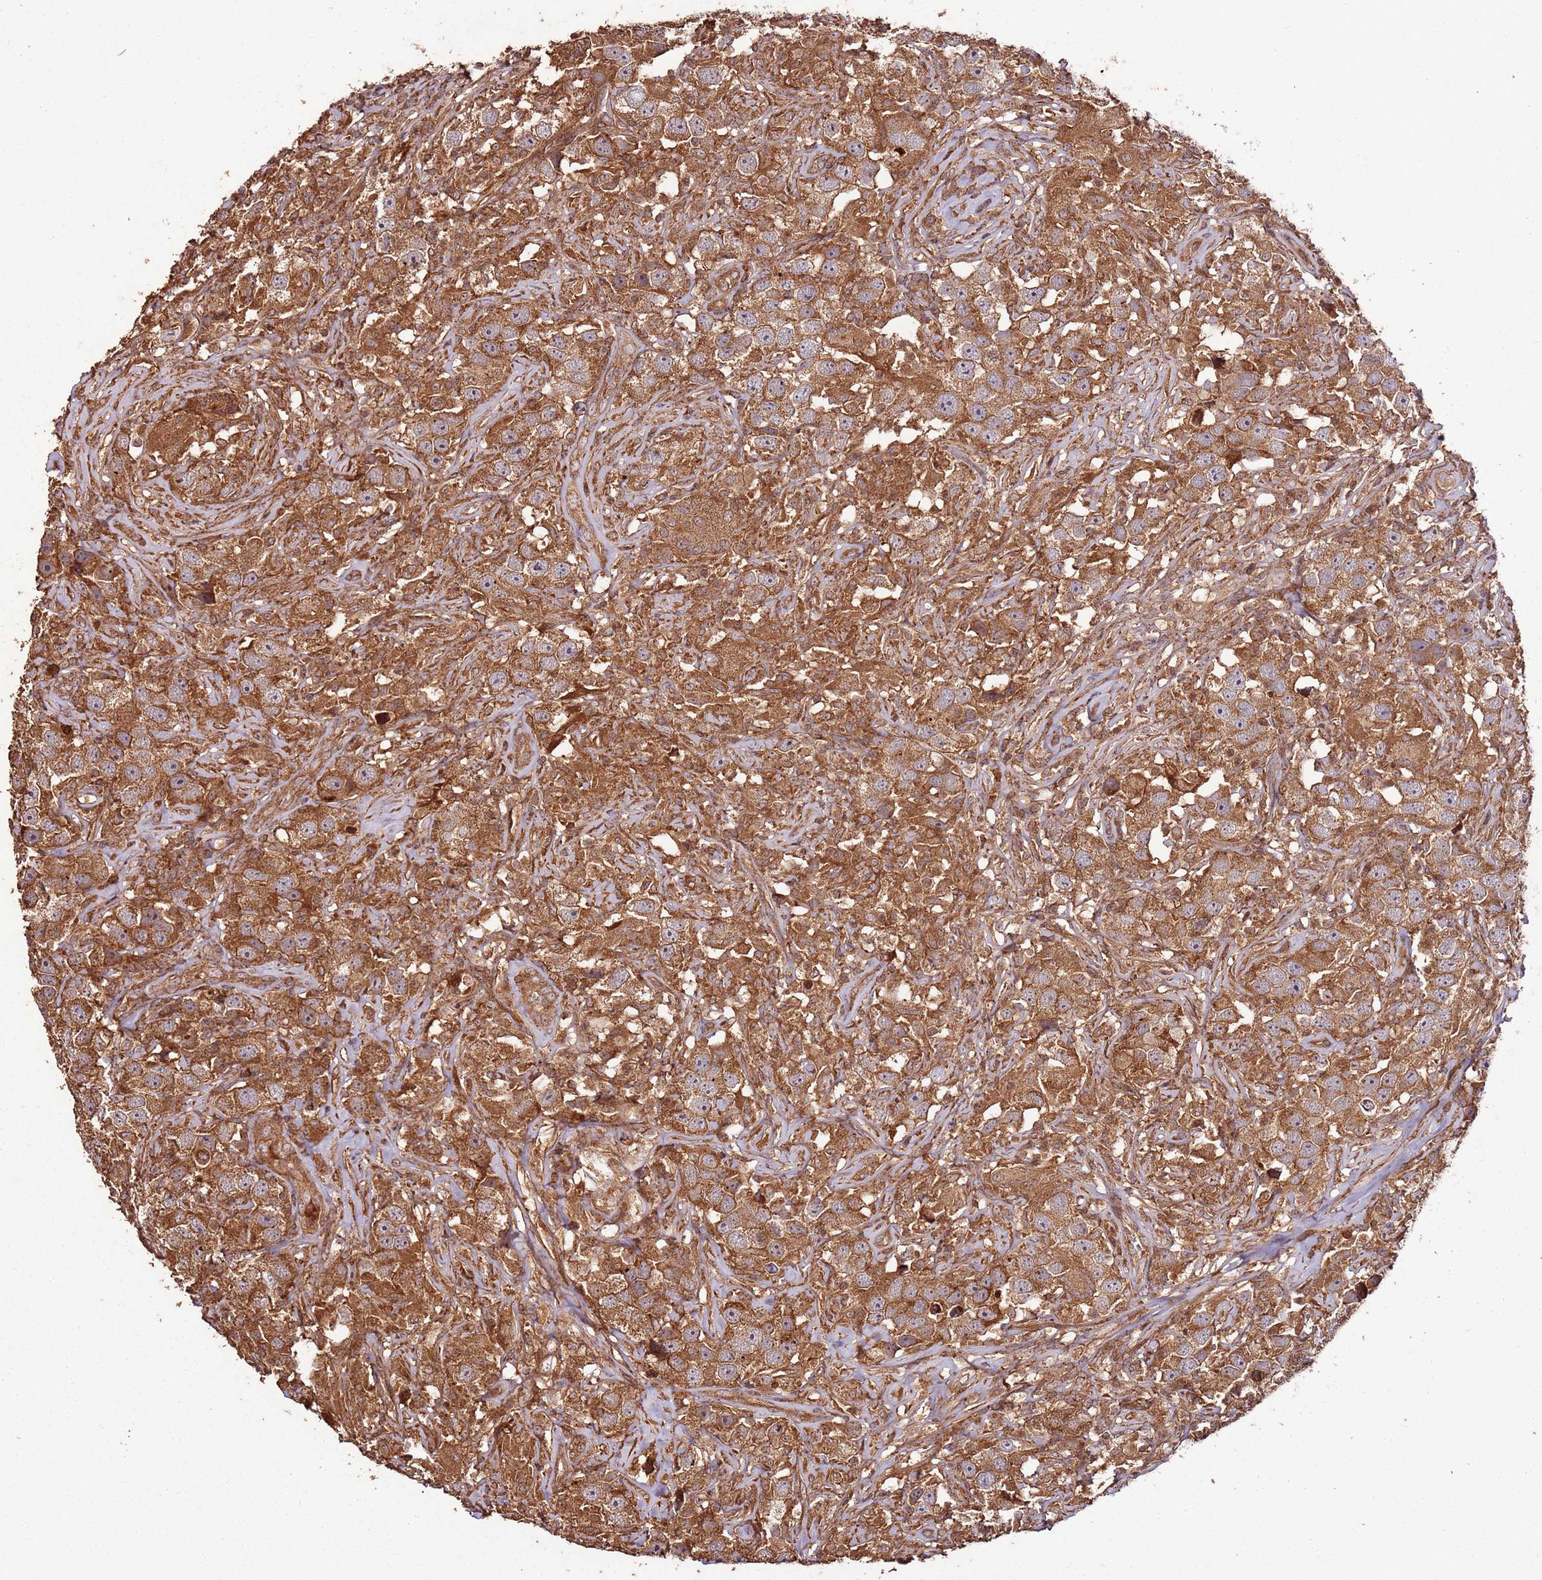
{"staining": {"intensity": "strong", "quantity": ">75%", "location": "cytoplasmic/membranous"}, "tissue": "testis cancer", "cell_type": "Tumor cells", "image_type": "cancer", "snomed": [{"axis": "morphology", "description": "Seminoma, NOS"}, {"axis": "topography", "description": "Testis"}], "caption": "Strong cytoplasmic/membranous protein positivity is identified in approximately >75% of tumor cells in testis cancer. The staining was performed using DAB to visualize the protein expression in brown, while the nuclei were stained in blue with hematoxylin (Magnification: 20x).", "gene": "FAM186A", "patient": {"sex": "male", "age": 49}}